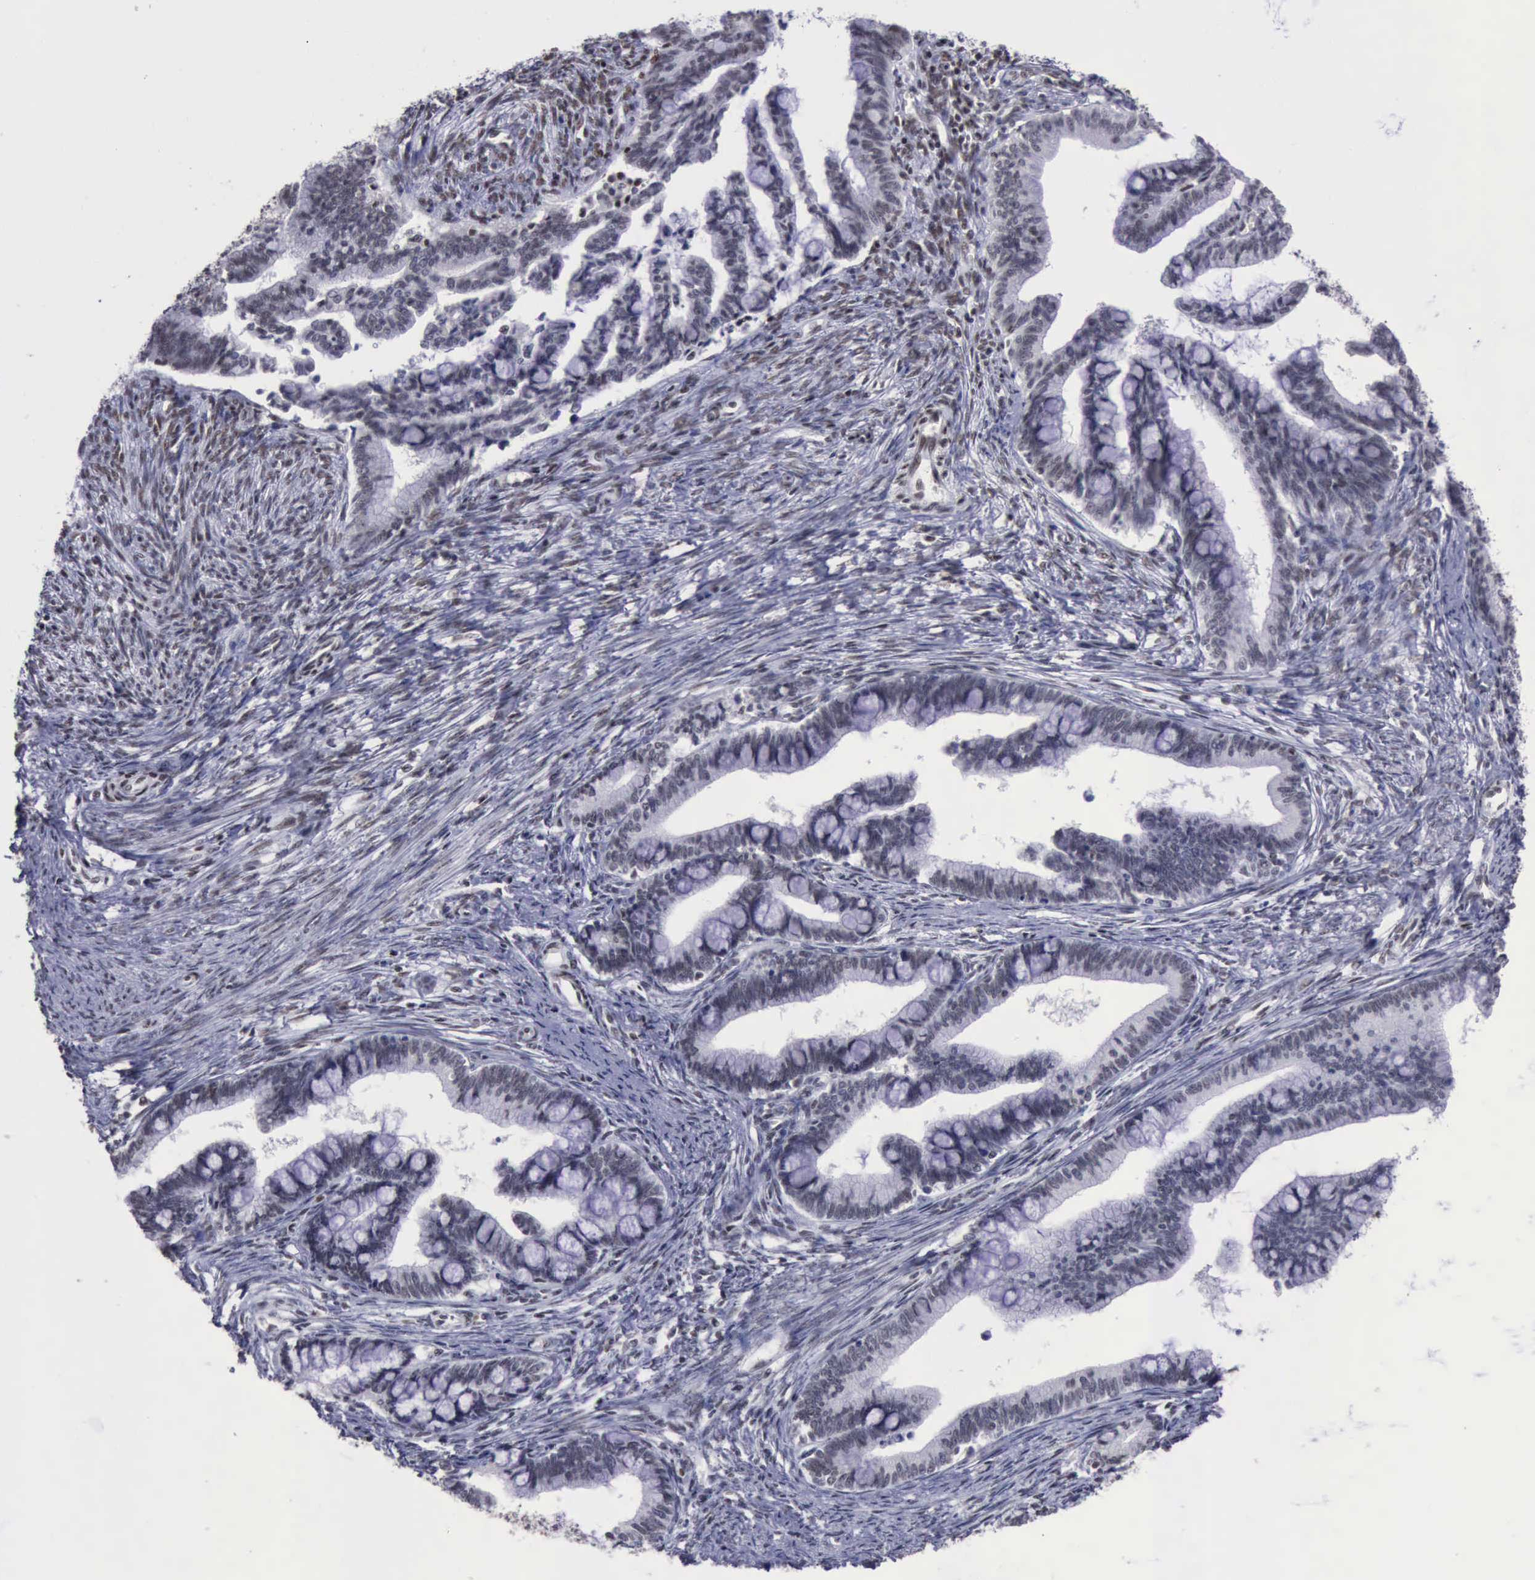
{"staining": {"intensity": "negative", "quantity": "none", "location": "none"}, "tissue": "cervical cancer", "cell_type": "Tumor cells", "image_type": "cancer", "snomed": [{"axis": "morphology", "description": "Adenocarcinoma, NOS"}, {"axis": "topography", "description": "Cervix"}], "caption": "Cervical adenocarcinoma stained for a protein using immunohistochemistry (IHC) exhibits no expression tumor cells.", "gene": "YY1", "patient": {"sex": "female", "age": 36}}